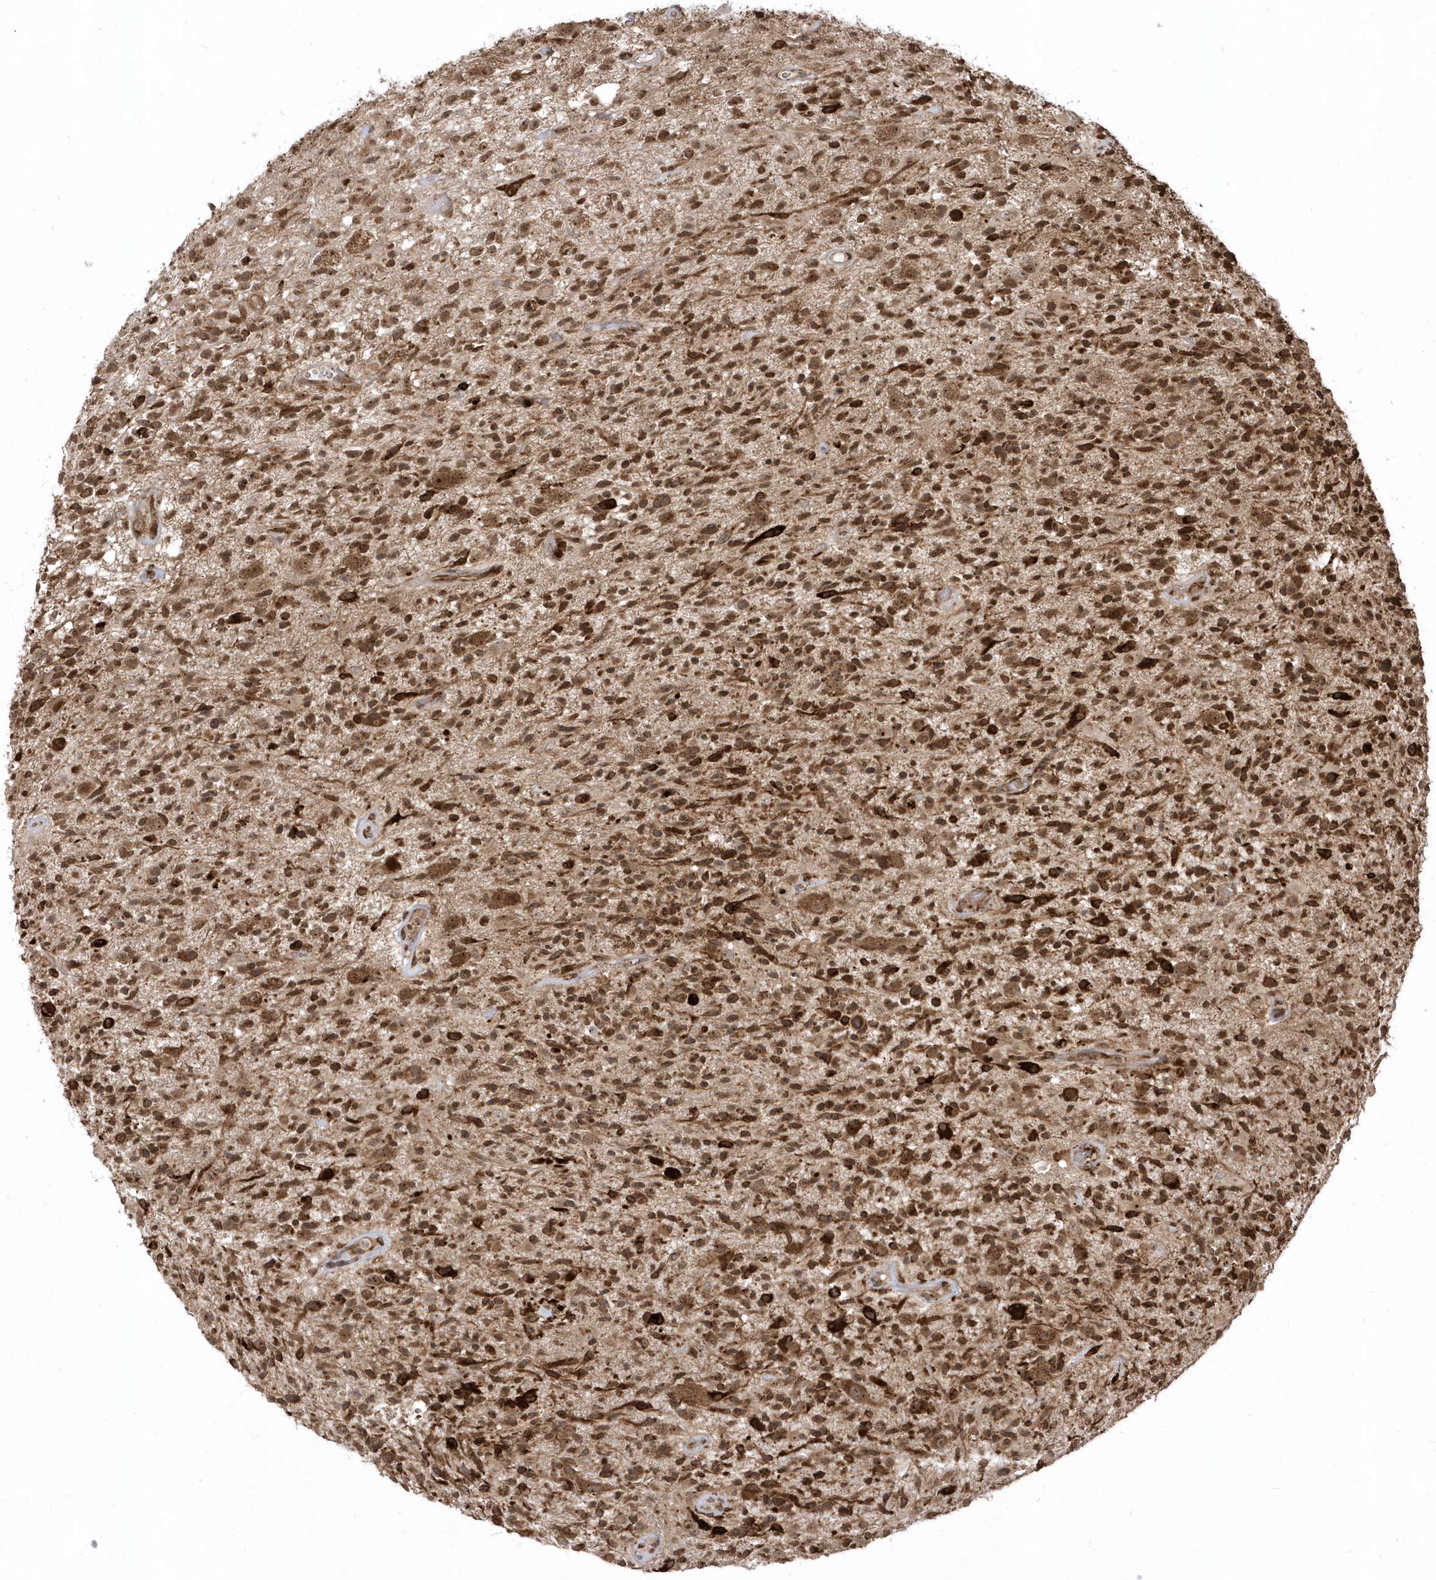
{"staining": {"intensity": "strong", "quantity": ">75%", "location": "cytoplasmic/membranous"}, "tissue": "glioma", "cell_type": "Tumor cells", "image_type": "cancer", "snomed": [{"axis": "morphology", "description": "Glioma, malignant, High grade"}, {"axis": "morphology", "description": "Glioblastoma, NOS"}, {"axis": "topography", "description": "Brain"}], "caption": "The image reveals staining of malignant glioma (high-grade), revealing strong cytoplasmic/membranous protein positivity (brown color) within tumor cells. The staining is performed using DAB brown chromogen to label protein expression. The nuclei are counter-stained blue using hematoxylin.", "gene": "EPC2", "patient": {"sex": "male", "age": 60}}